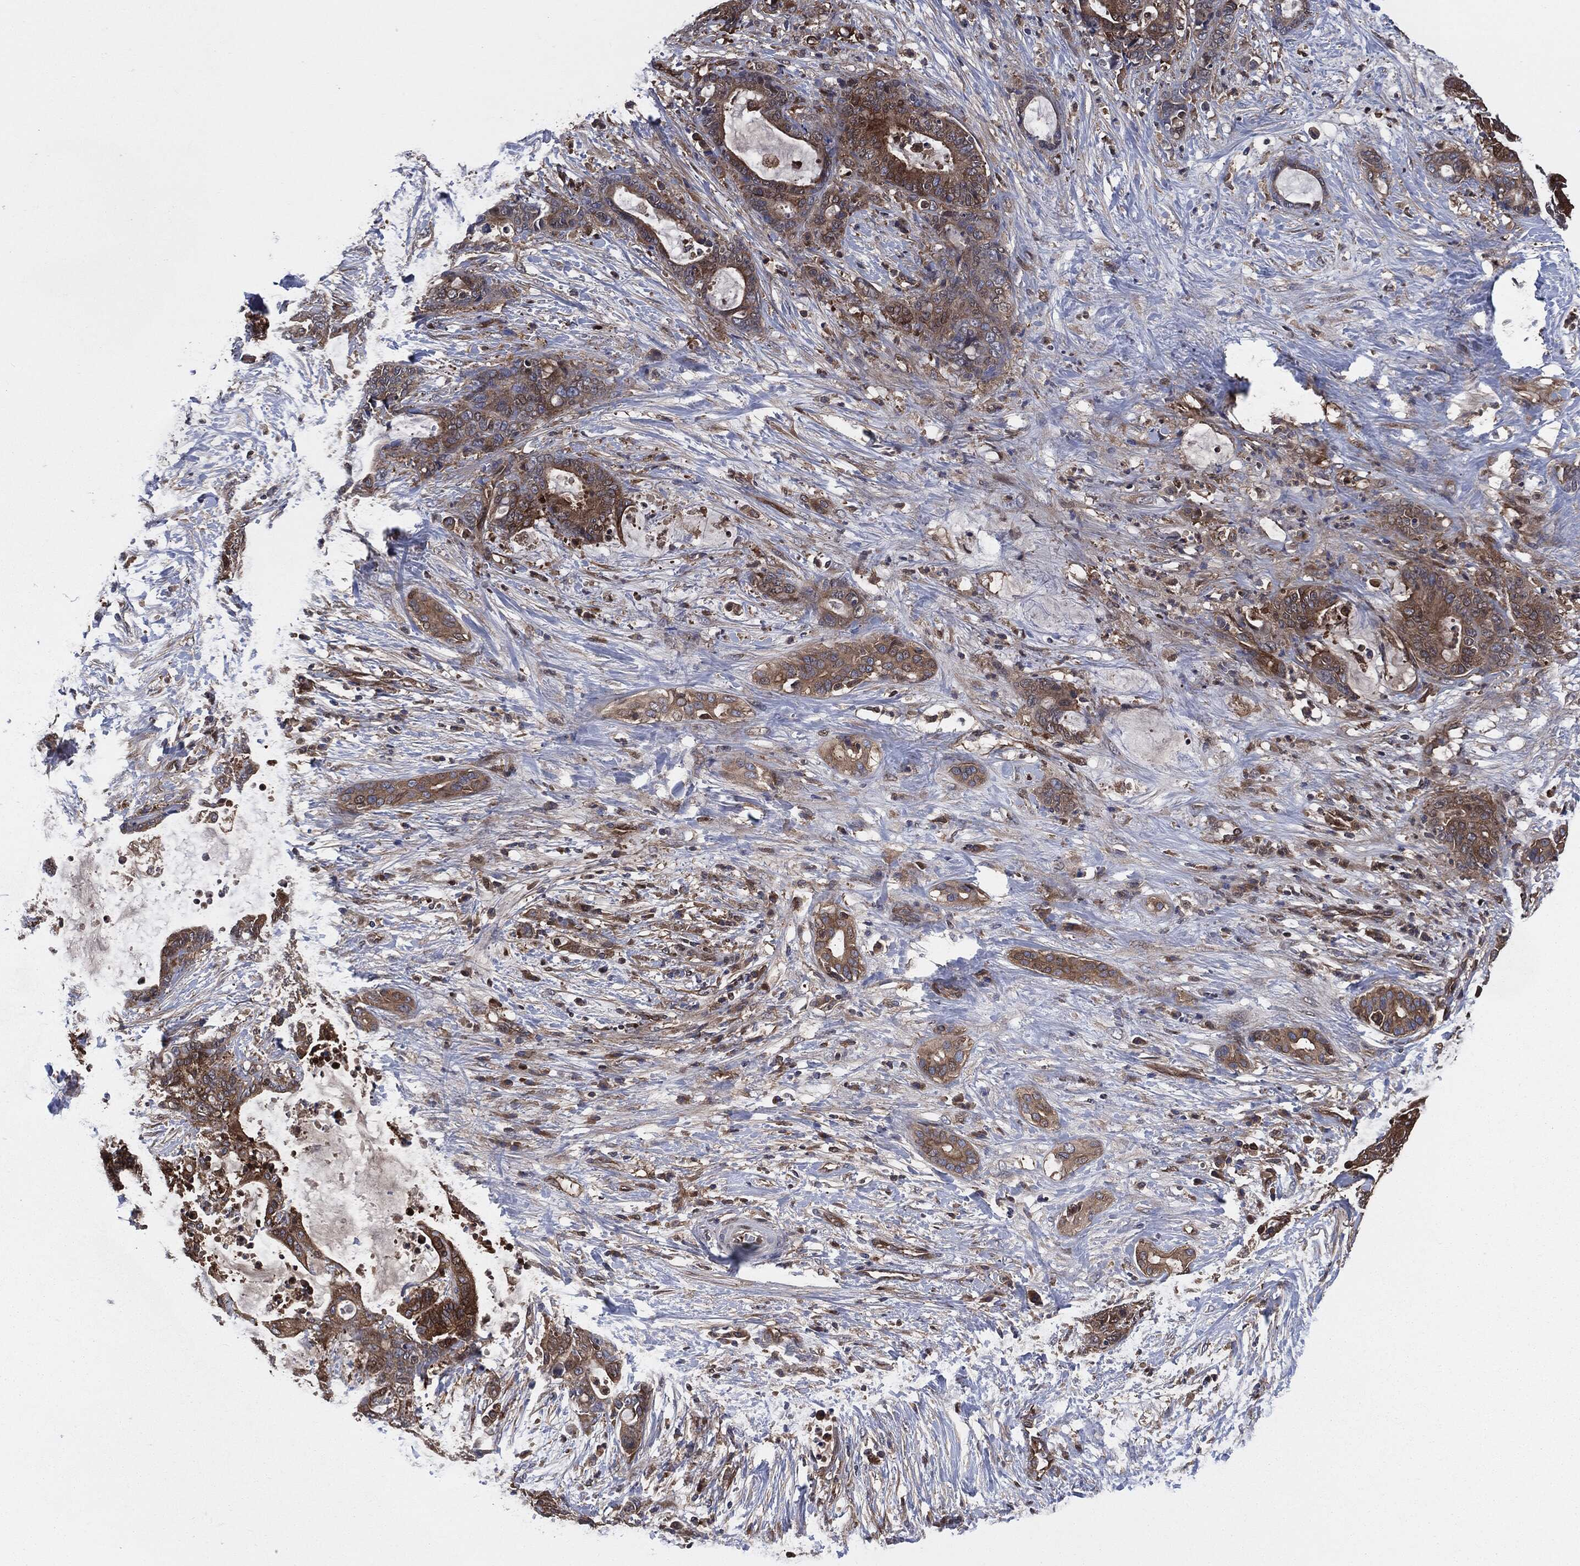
{"staining": {"intensity": "moderate", "quantity": ">75%", "location": "cytoplasmic/membranous"}, "tissue": "liver cancer", "cell_type": "Tumor cells", "image_type": "cancer", "snomed": [{"axis": "morphology", "description": "Cholangiocarcinoma"}, {"axis": "topography", "description": "Liver"}], "caption": "Immunohistochemical staining of liver cancer displays medium levels of moderate cytoplasmic/membranous staining in approximately >75% of tumor cells.", "gene": "XPNPEP1", "patient": {"sex": "female", "age": 73}}